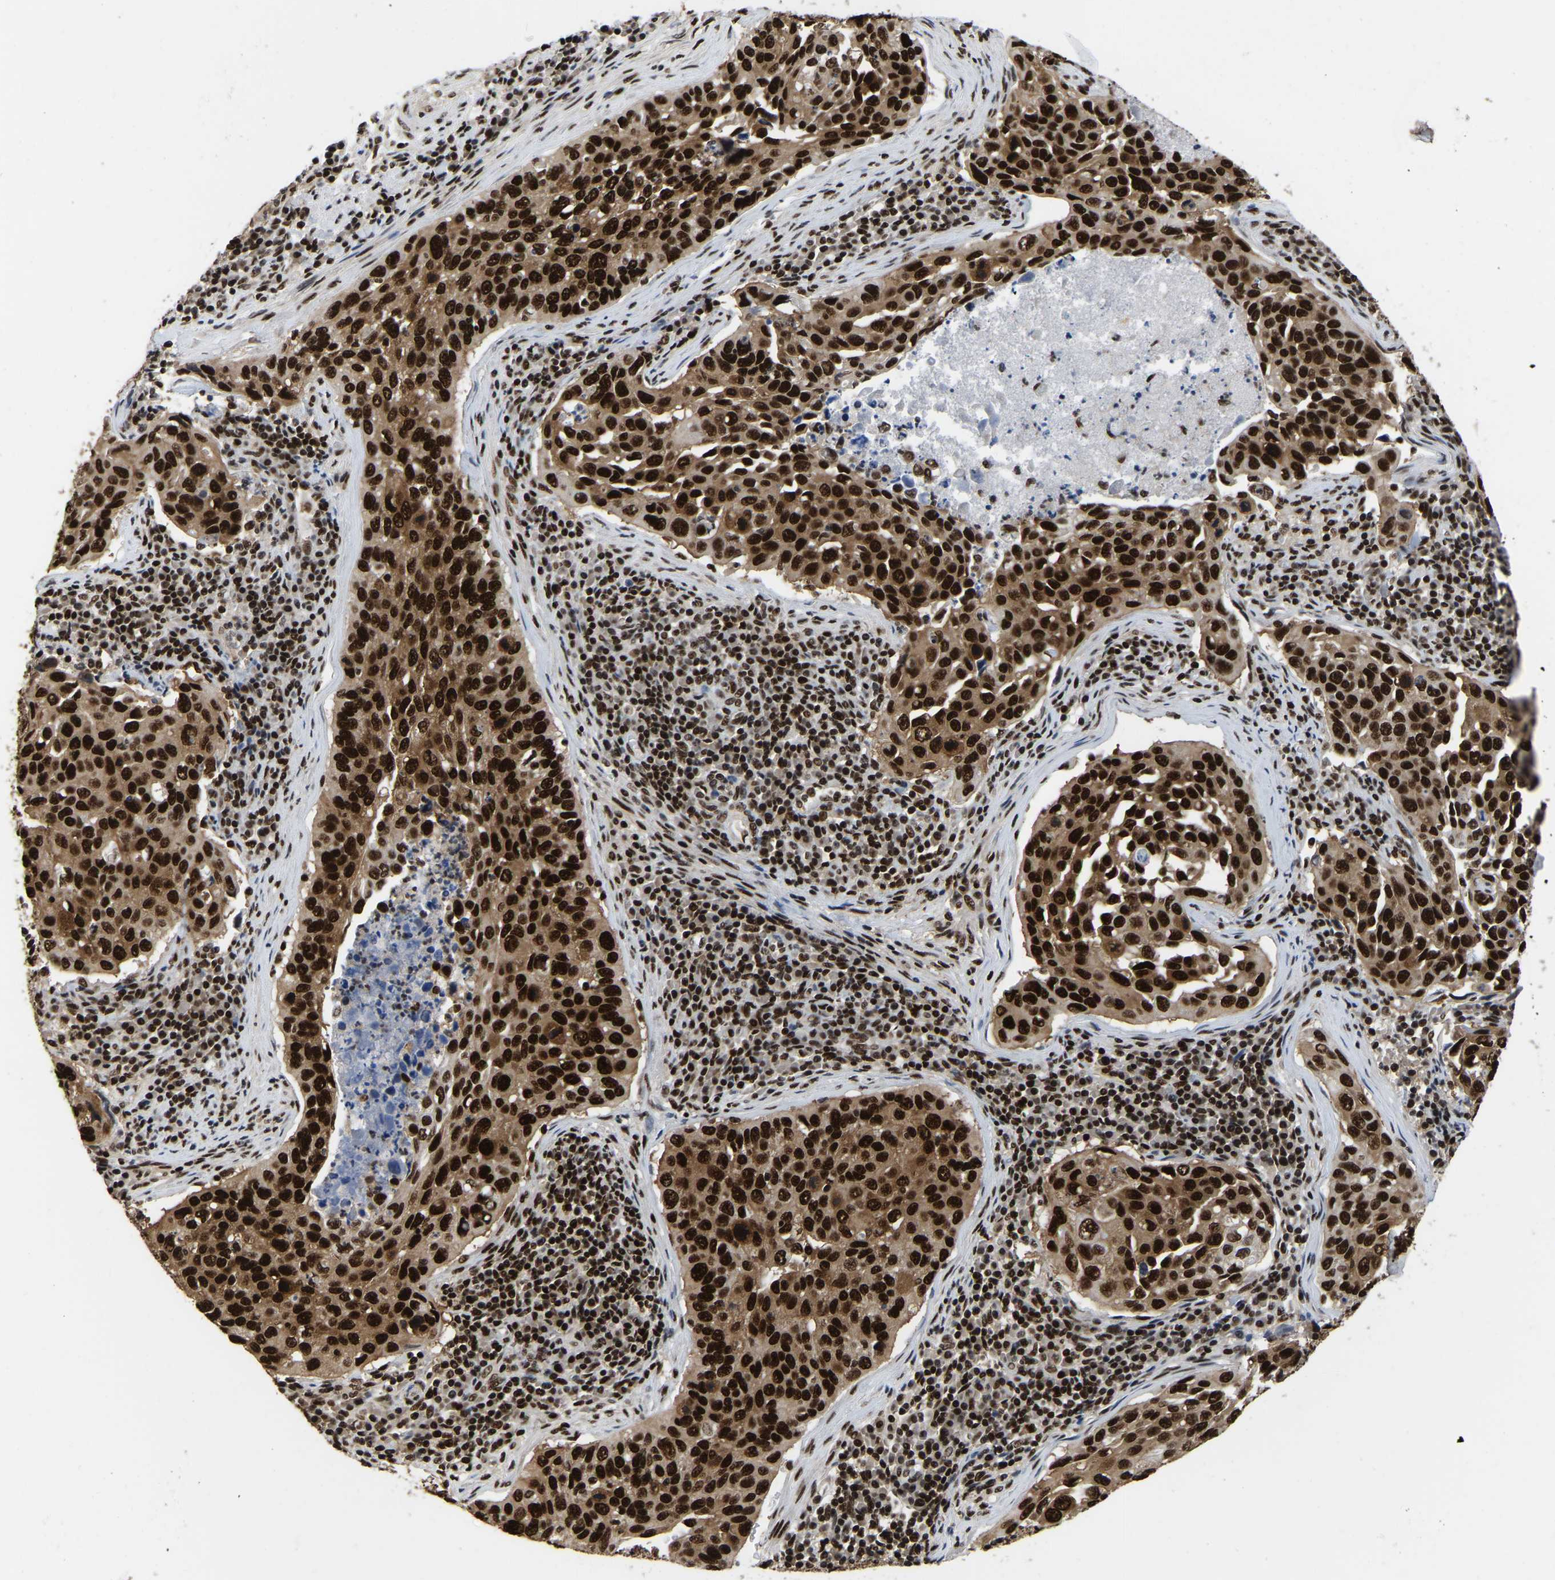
{"staining": {"intensity": "strong", "quantity": ">75%", "location": "cytoplasmic/membranous,nuclear"}, "tissue": "cervical cancer", "cell_type": "Tumor cells", "image_type": "cancer", "snomed": [{"axis": "morphology", "description": "Squamous cell carcinoma, NOS"}, {"axis": "topography", "description": "Cervix"}], "caption": "A brown stain shows strong cytoplasmic/membranous and nuclear expression of a protein in squamous cell carcinoma (cervical) tumor cells.", "gene": "TBL1XR1", "patient": {"sex": "female", "age": 53}}